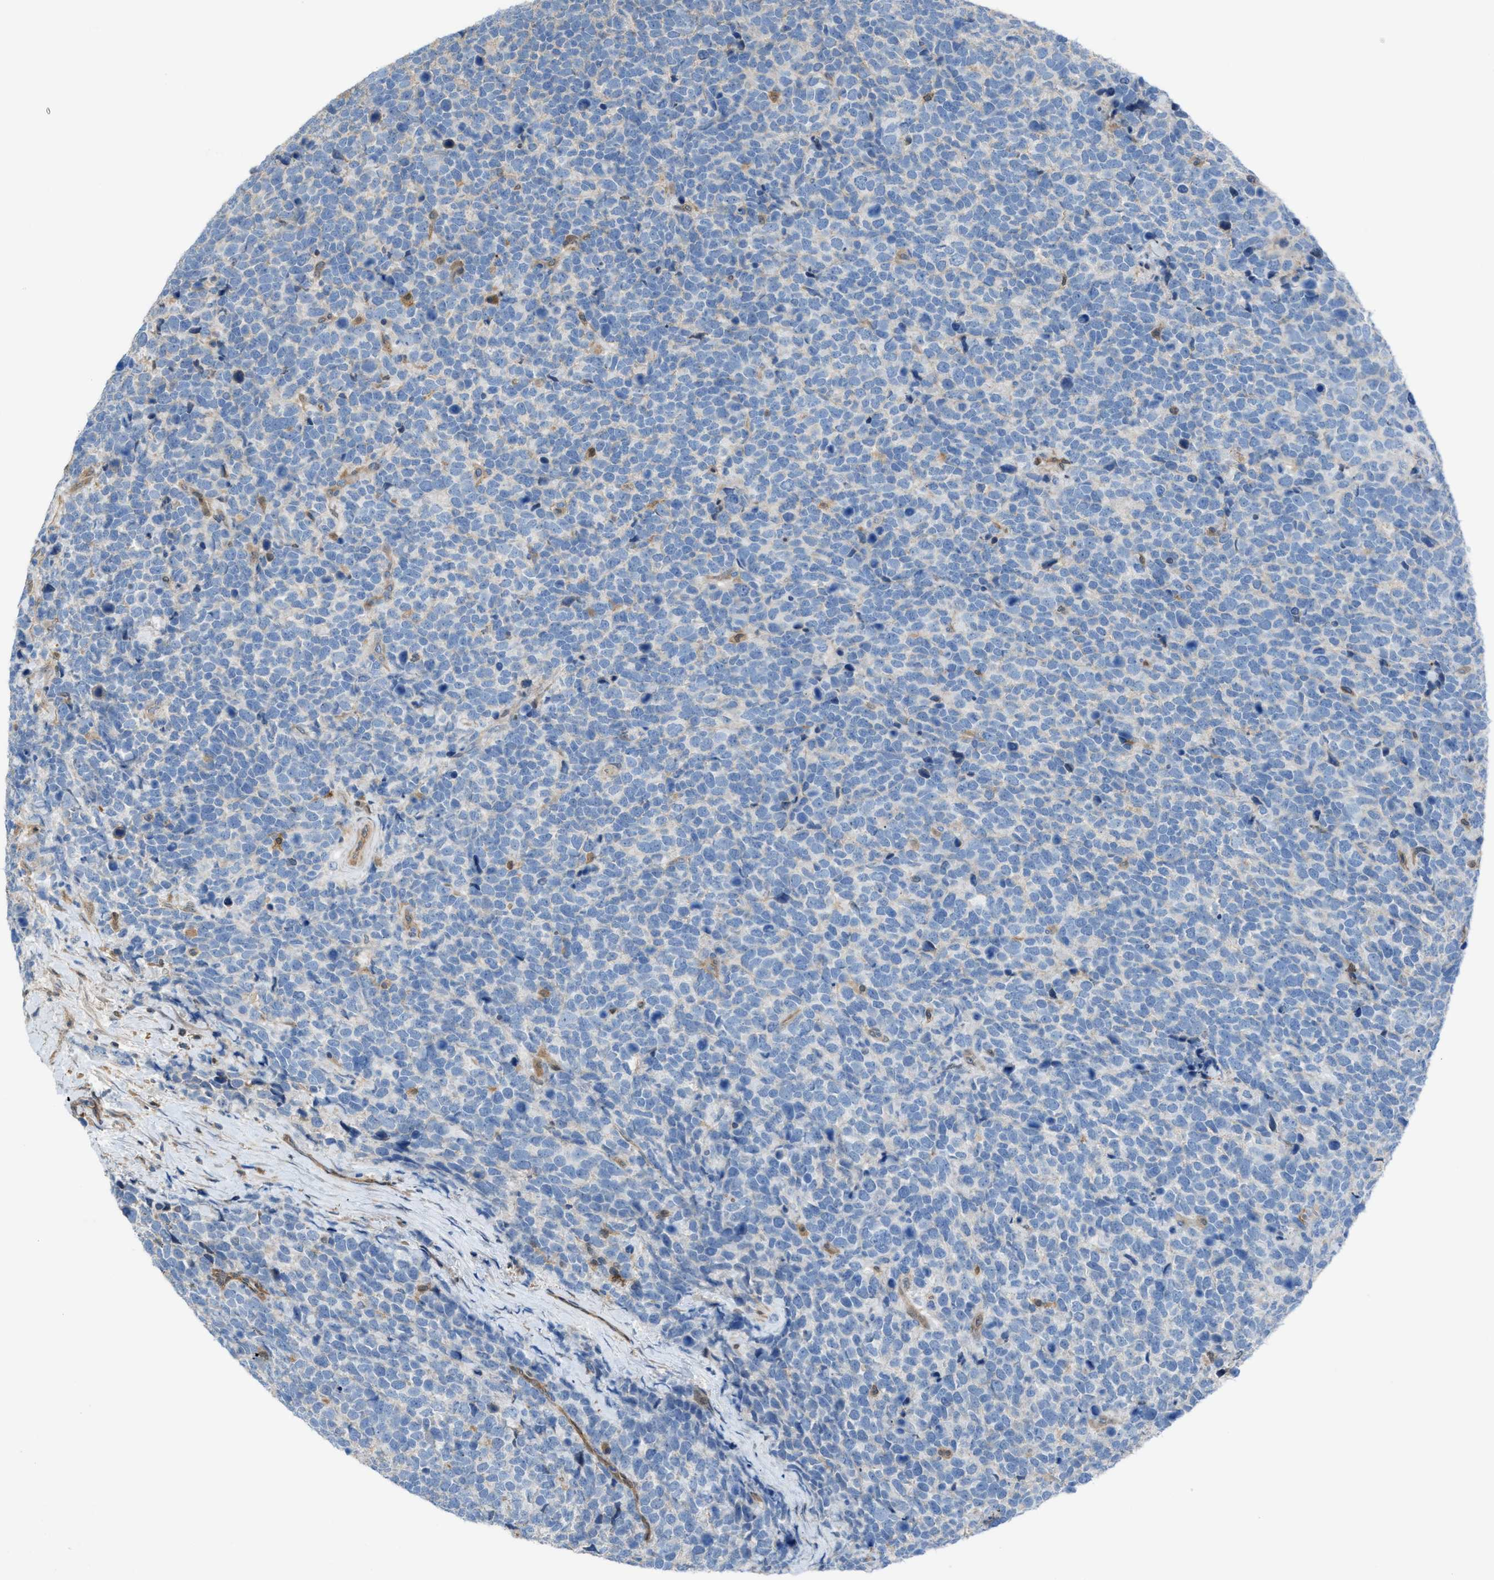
{"staining": {"intensity": "negative", "quantity": "none", "location": "none"}, "tissue": "urothelial cancer", "cell_type": "Tumor cells", "image_type": "cancer", "snomed": [{"axis": "morphology", "description": "Urothelial carcinoma, High grade"}, {"axis": "topography", "description": "Urinary bladder"}], "caption": "Urothelial carcinoma (high-grade) stained for a protein using IHC displays no positivity tumor cells.", "gene": "TPK1", "patient": {"sex": "female", "age": 82}}